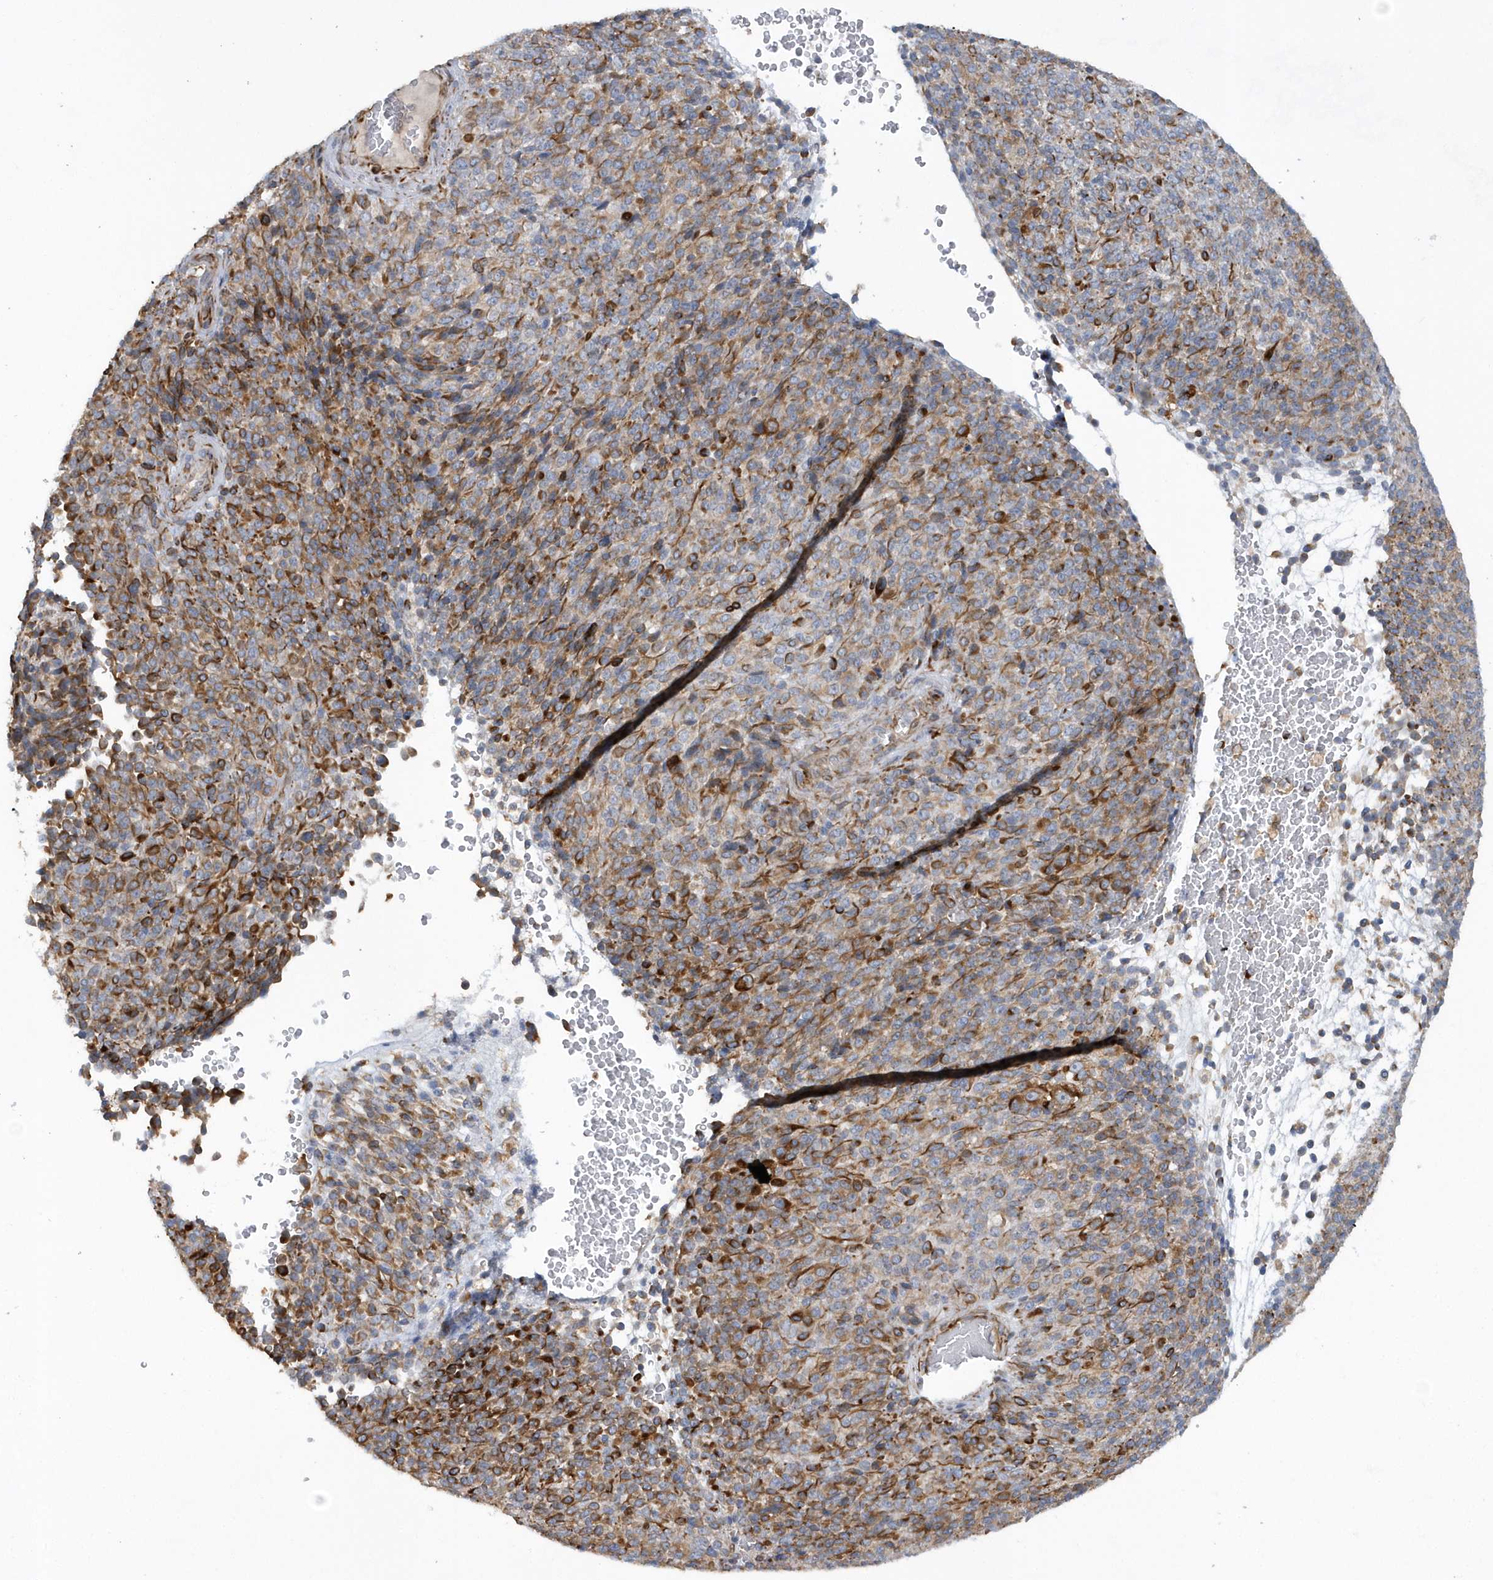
{"staining": {"intensity": "strong", "quantity": ">75%", "location": "cytoplasmic/membranous"}, "tissue": "melanoma", "cell_type": "Tumor cells", "image_type": "cancer", "snomed": [{"axis": "morphology", "description": "Malignant melanoma, Metastatic site"}, {"axis": "topography", "description": "Brain"}], "caption": "Melanoma stained with a brown dye reveals strong cytoplasmic/membranous positive expression in approximately >75% of tumor cells.", "gene": "RAB17", "patient": {"sex": "female", "age": 56}}